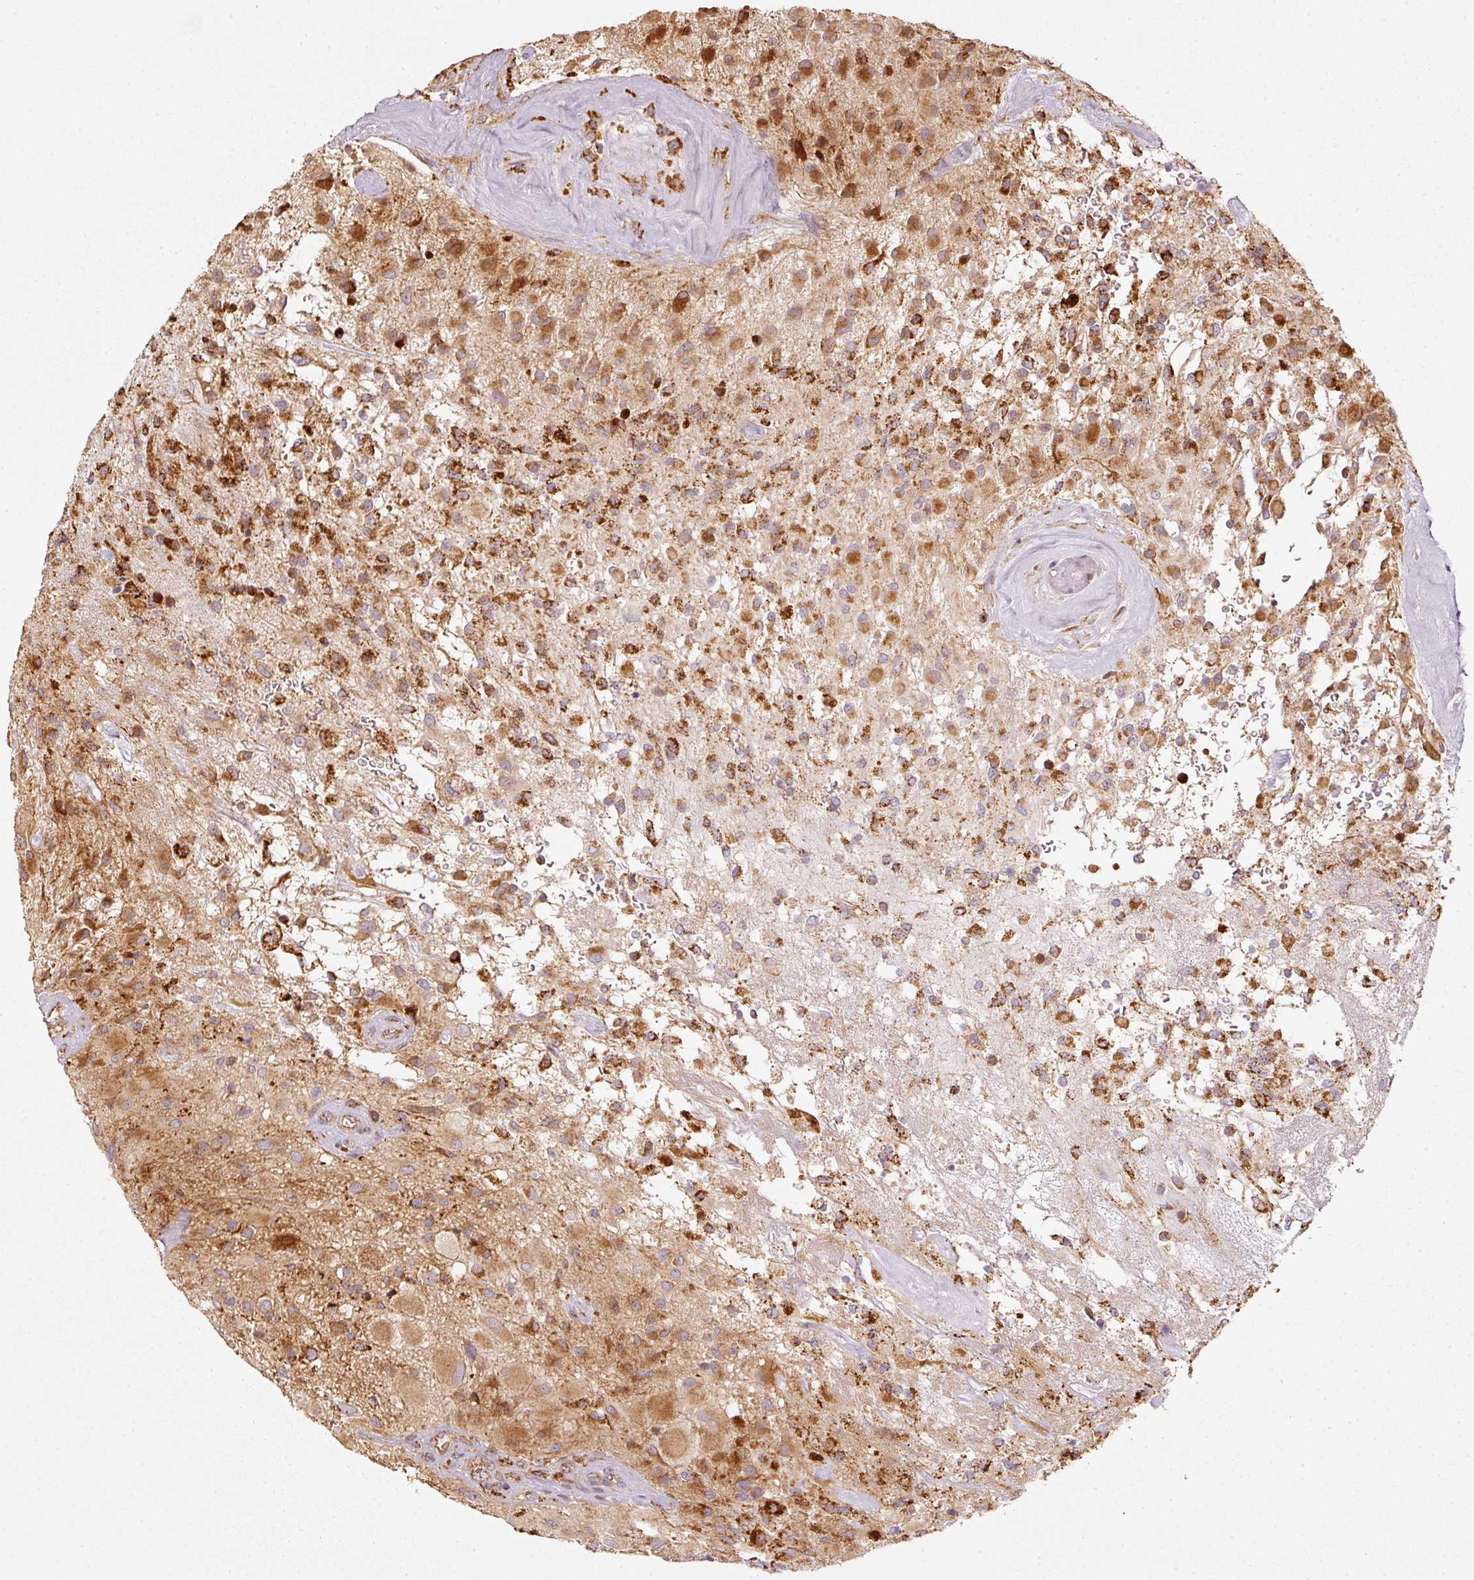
{"staining": {"intensity": "strong", "quantity": ">75%", "location": "cytoplasmic/membranous"}, "tissue": "glioma", "cell_type": "Tumor cells", "image_type": "cancer", "snomed": [{"axis": "morphology", "description": "Glioma, malignant, High grade"}, {"axis": "topography", "description": "Brain"}], "caption": "Approximately >75% of tumor cells in human malignant glioma (high-grade) reveal strong cytoplasmic/membranous protein staining as visualized by brown immunohistochemical staining.", "gene": "MTHFD1L", "patient": {"sex": "female", "age": 67}}